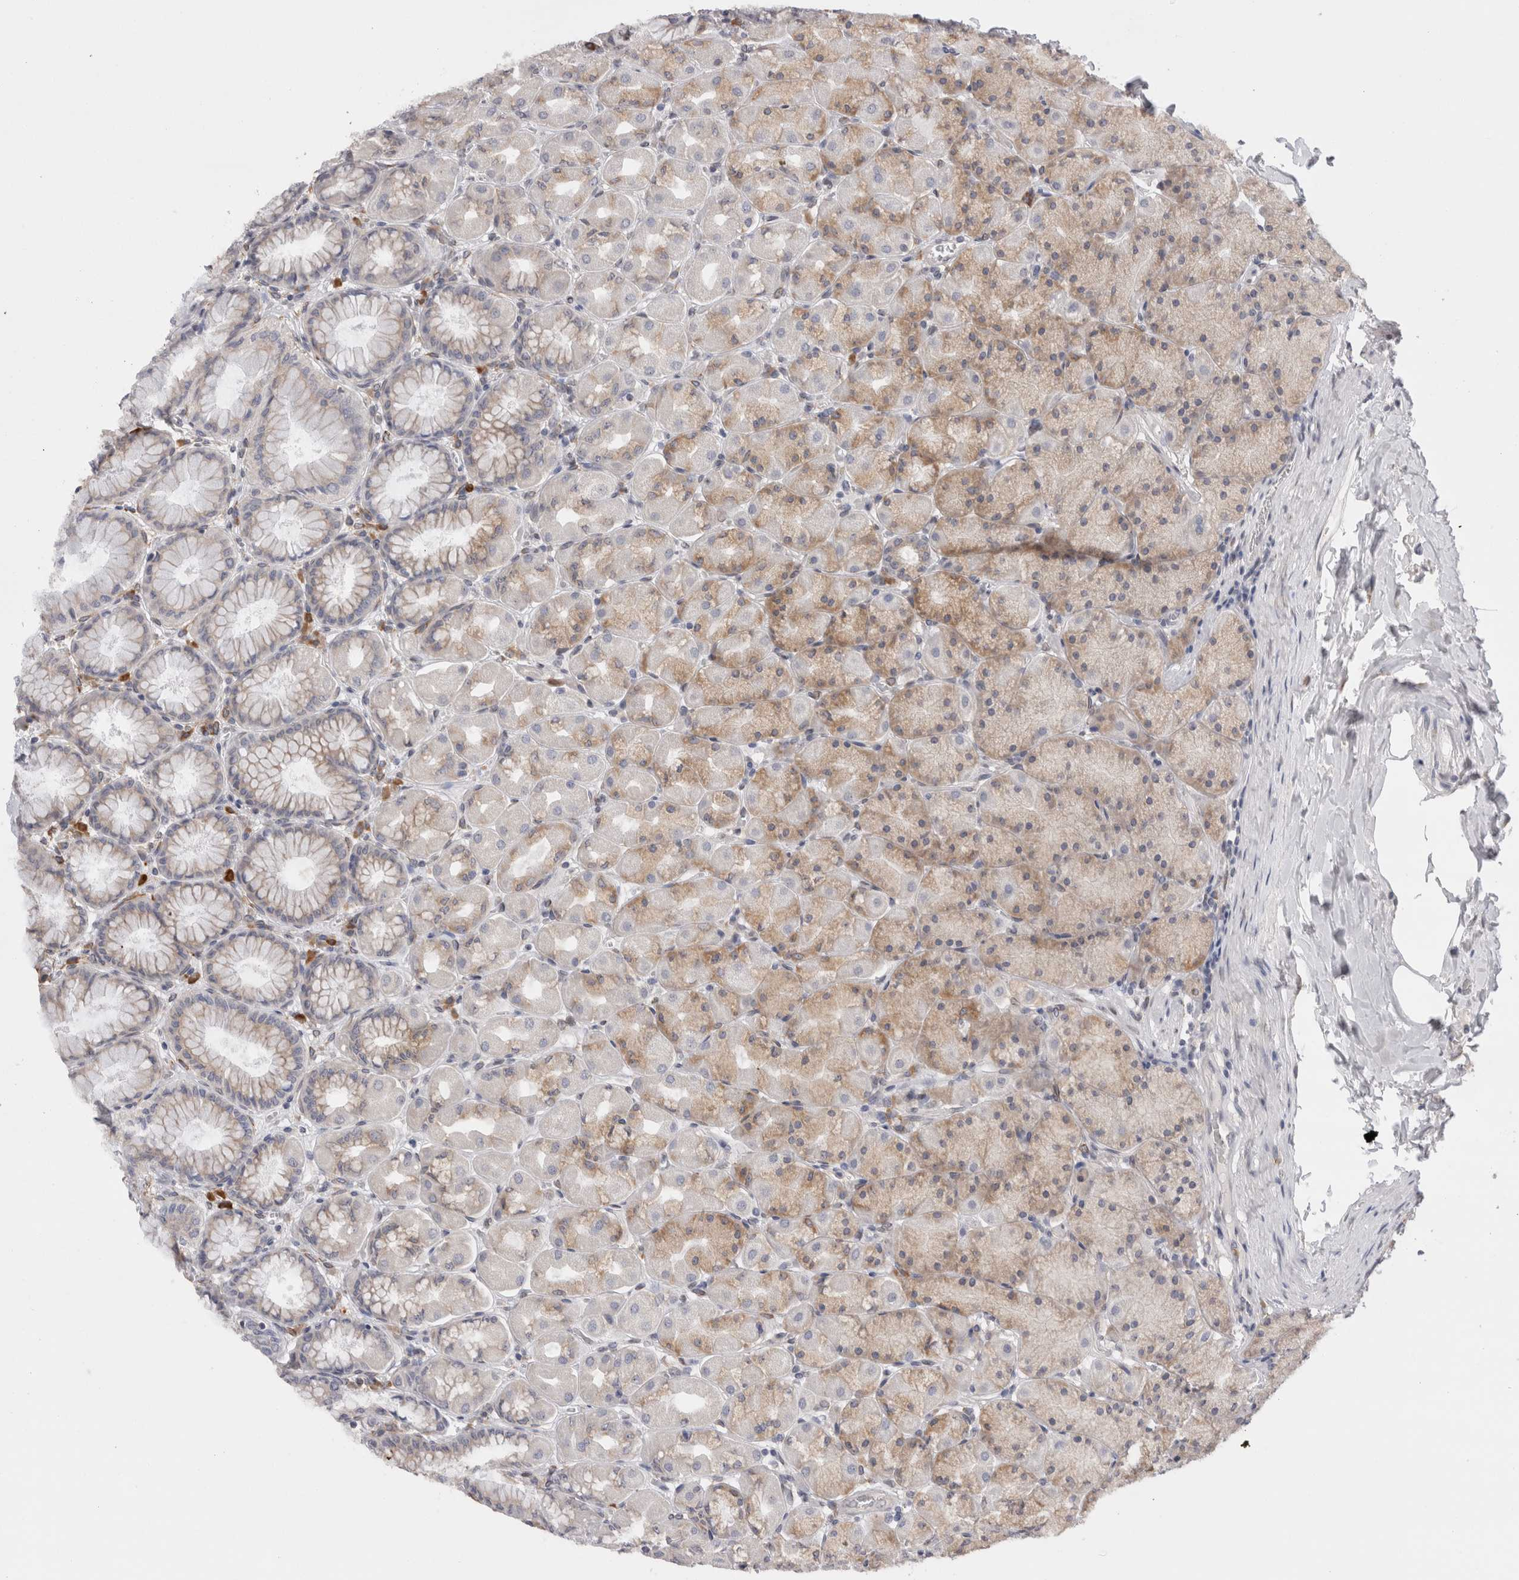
{"staining": {"intensity": "moderate", "quantity": "<25%", "location": "cytoplasmic/membranous"}, "tissue": "stomach", "cell_type": "Glandular cells", "image_type": "normal", "snomed": [{"axis": "morphology", "description": "Normal tissue, NOS"}, {"axis": "topography", "description": "Stomach, upper"}], "caption": "Unremarkable stomach was stained to show a protein in brown. There is low levels of moderate cytoplasmic/membranous expression in about <25% of glandular cells.", "gene": "VCPIP1", "patient": {"sex": "female", "age": 56}}